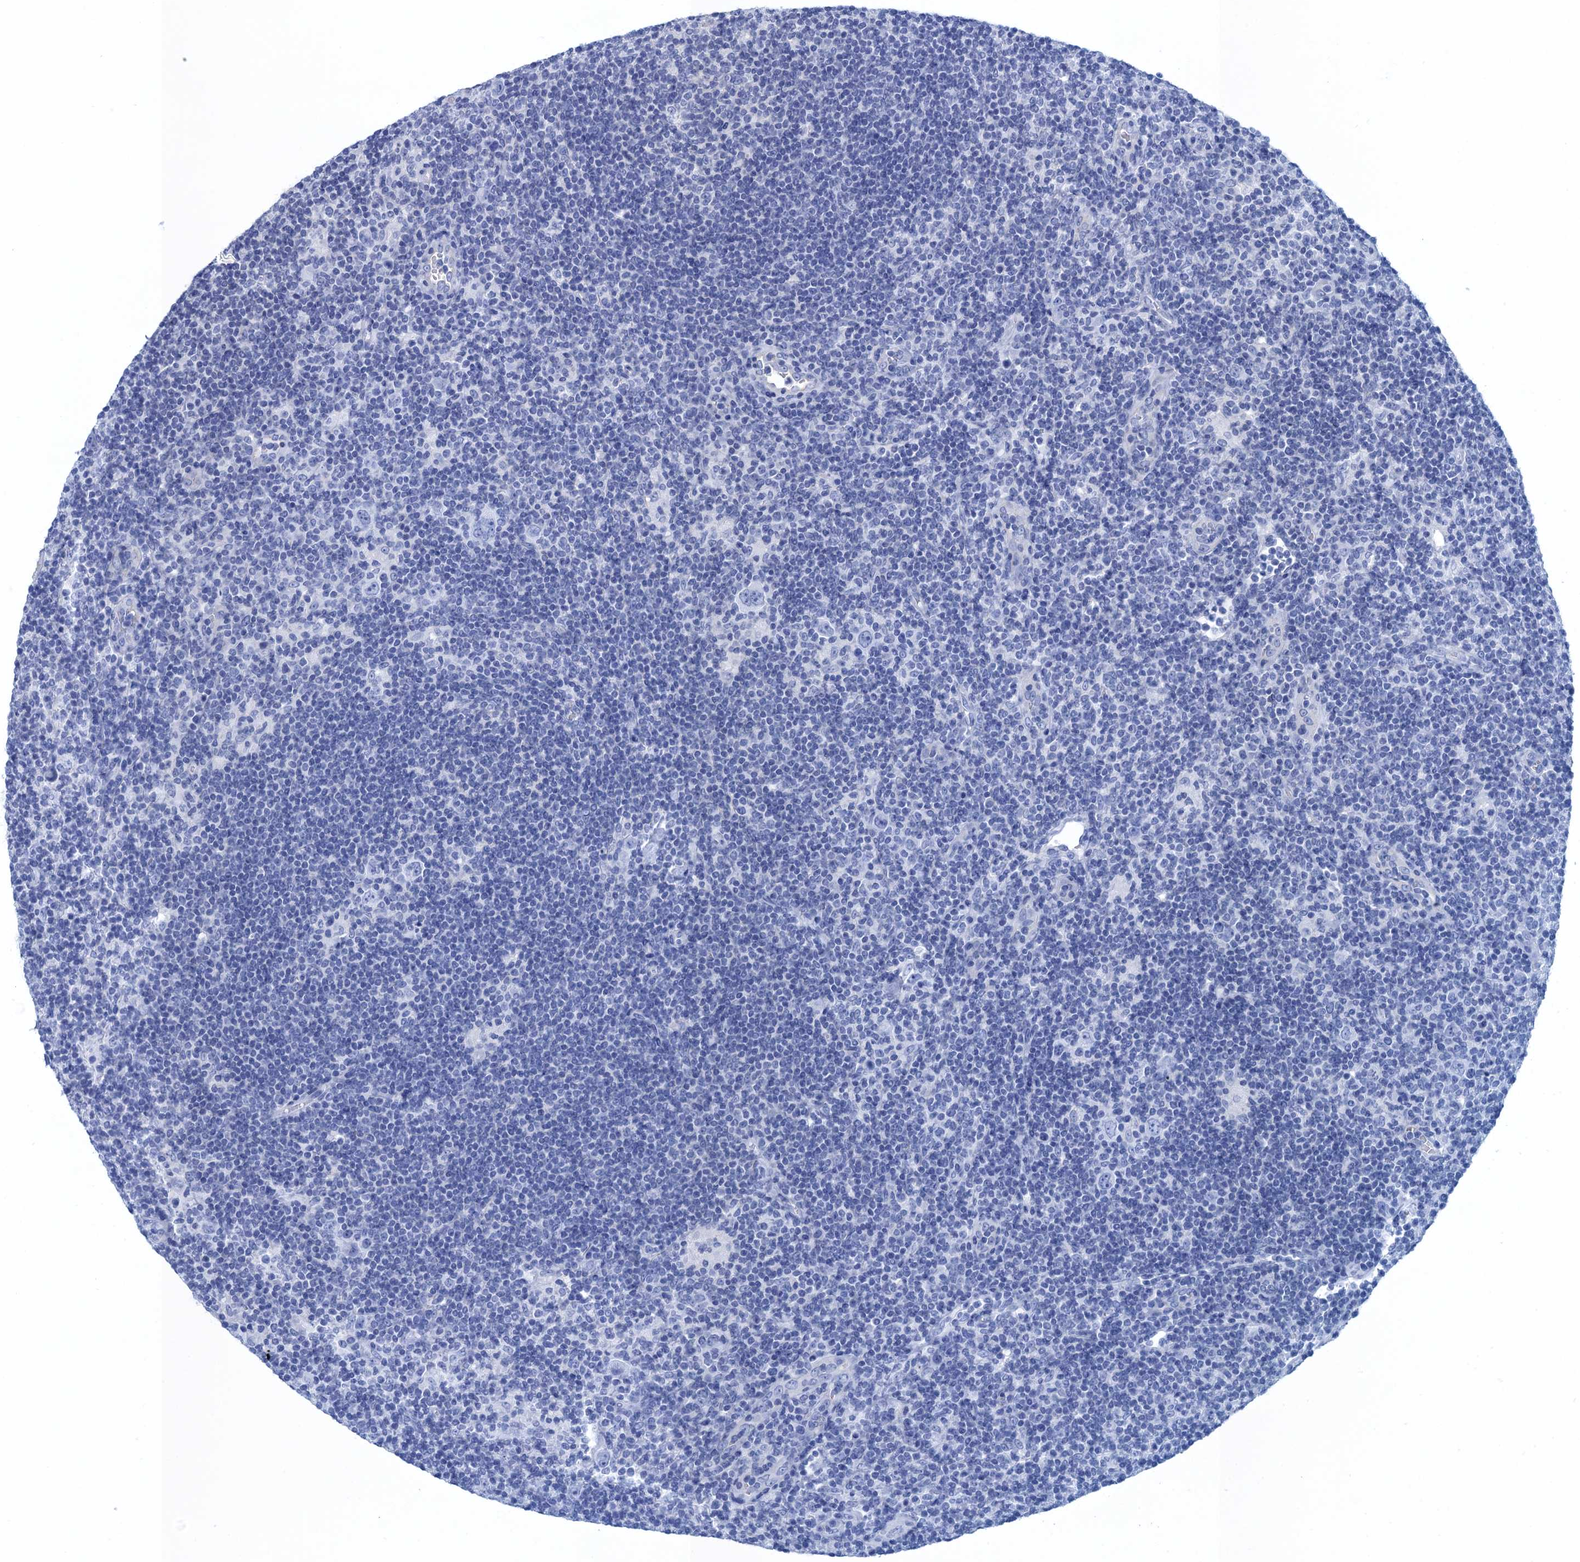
{"staining": {"intensity": "negative", "quantity": "none", "location": "none"}, "tissue": "lymphoma", "cell_type": "Tumor cells", "image_type": "cancer", "snomed": [{"axis": "morphology", "description": "Hodgkin's disease, NOS"}, {"axis": "topography", "description": "Lymph node"}], "caption": "Immunohistochemical staining of lymphoma demonstrates no significant staining in tumor cells. The staining is performed using DAB (3,3'-diaminobenzidine) brown chromogen with nuclei counter-stained in using hematoxylin.", "gene": "CALML5", "patient": {"sex": "female", "age": 57}}